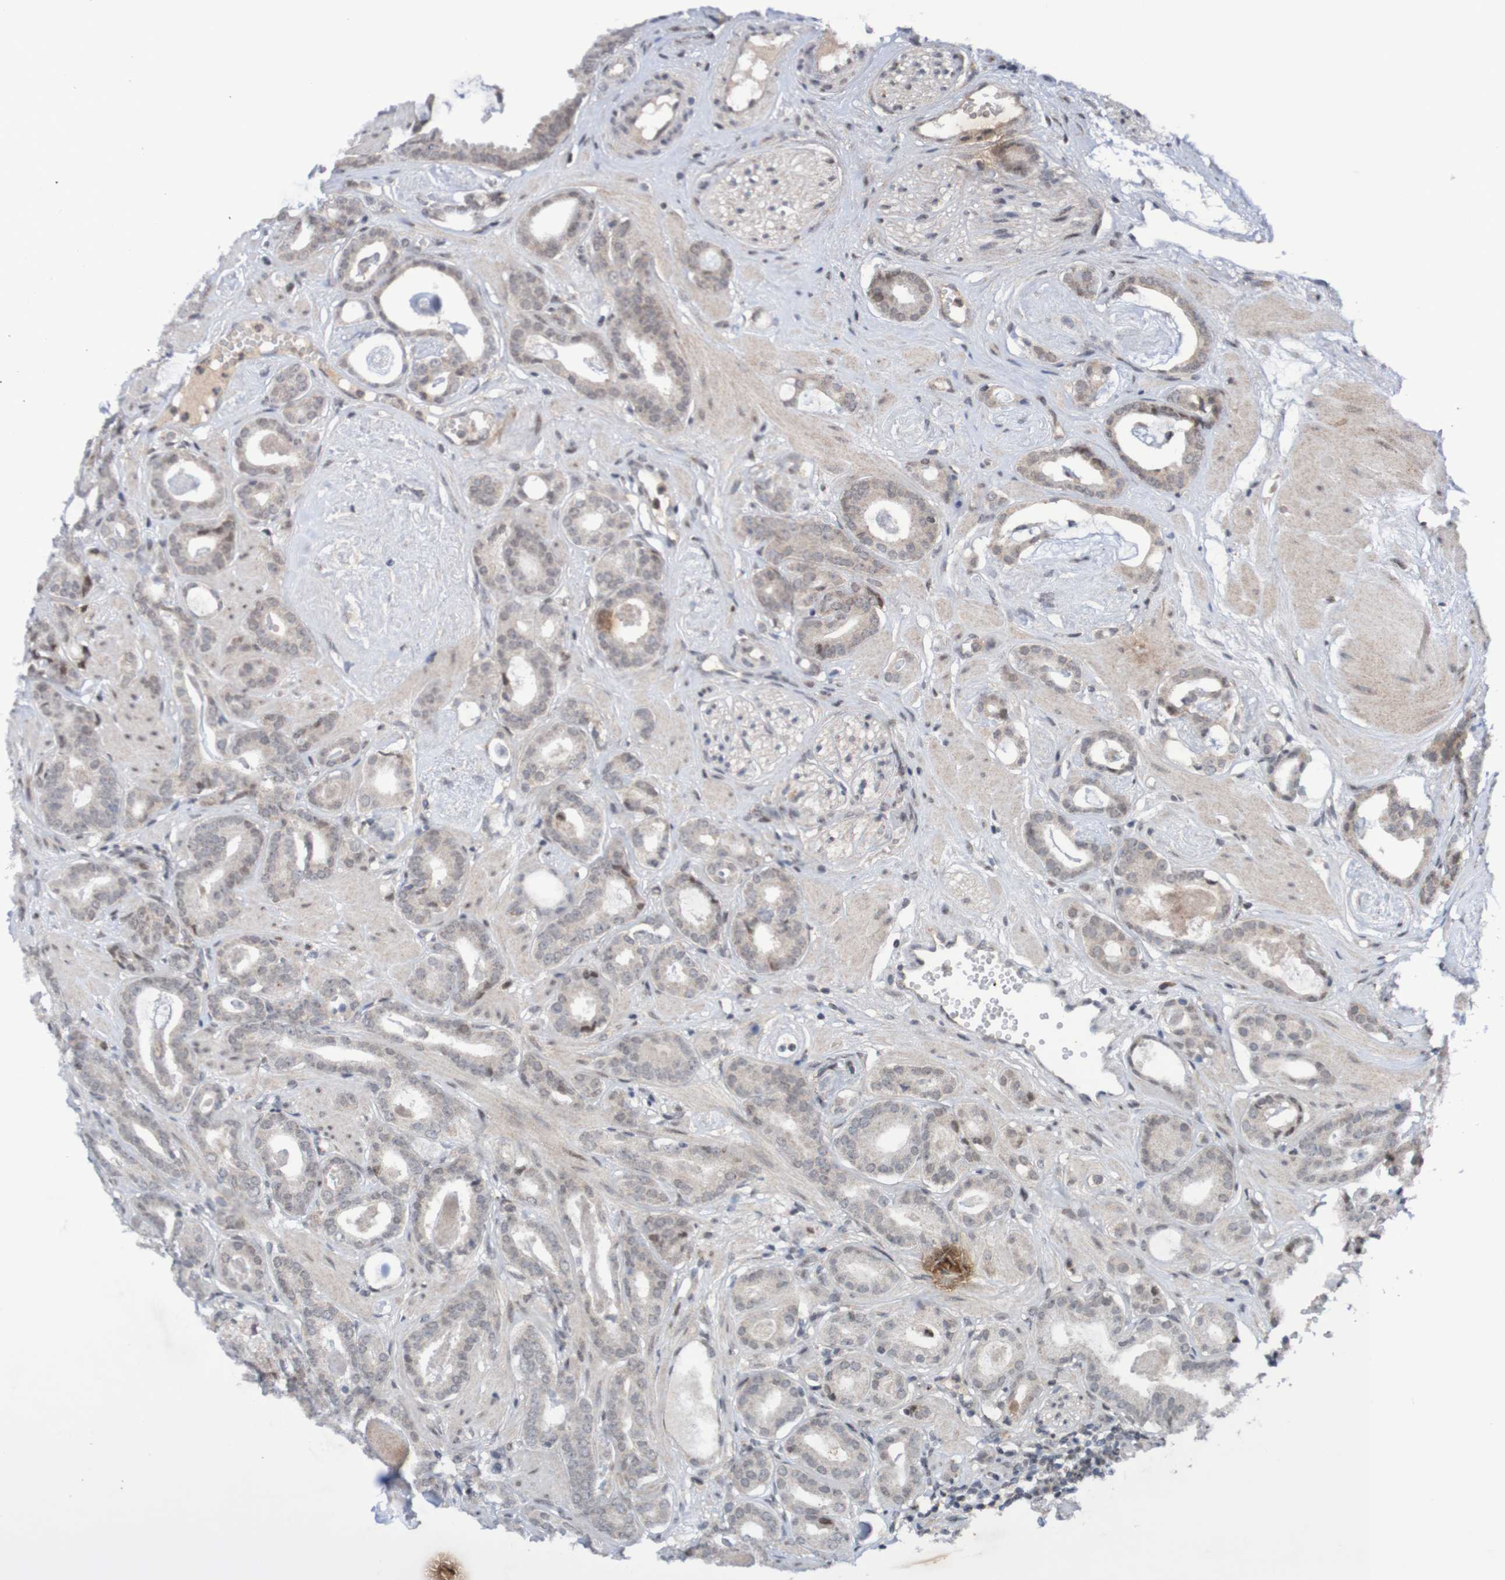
{"staining": {"intensity": "negative", "quantity": "none", "location": "none"}, "tissue": "prostate cancer", "cell_type": "Tumor cells", "image_type": "cancer", "snomed": [{"axis": "morphology", "description": "Adenocarcinoma, Low grade"}, {"axis": "topography", "description": "Prostate"}], "caption": "Protein analysis of prostate cancer reveals no significant staining in tumor cells. (DAB (3,3'-diaminobenzidine) immunohistochemistry, high magnification).", "gene": "ITLN1", "patient": {"sex": "male", "age": 53}}